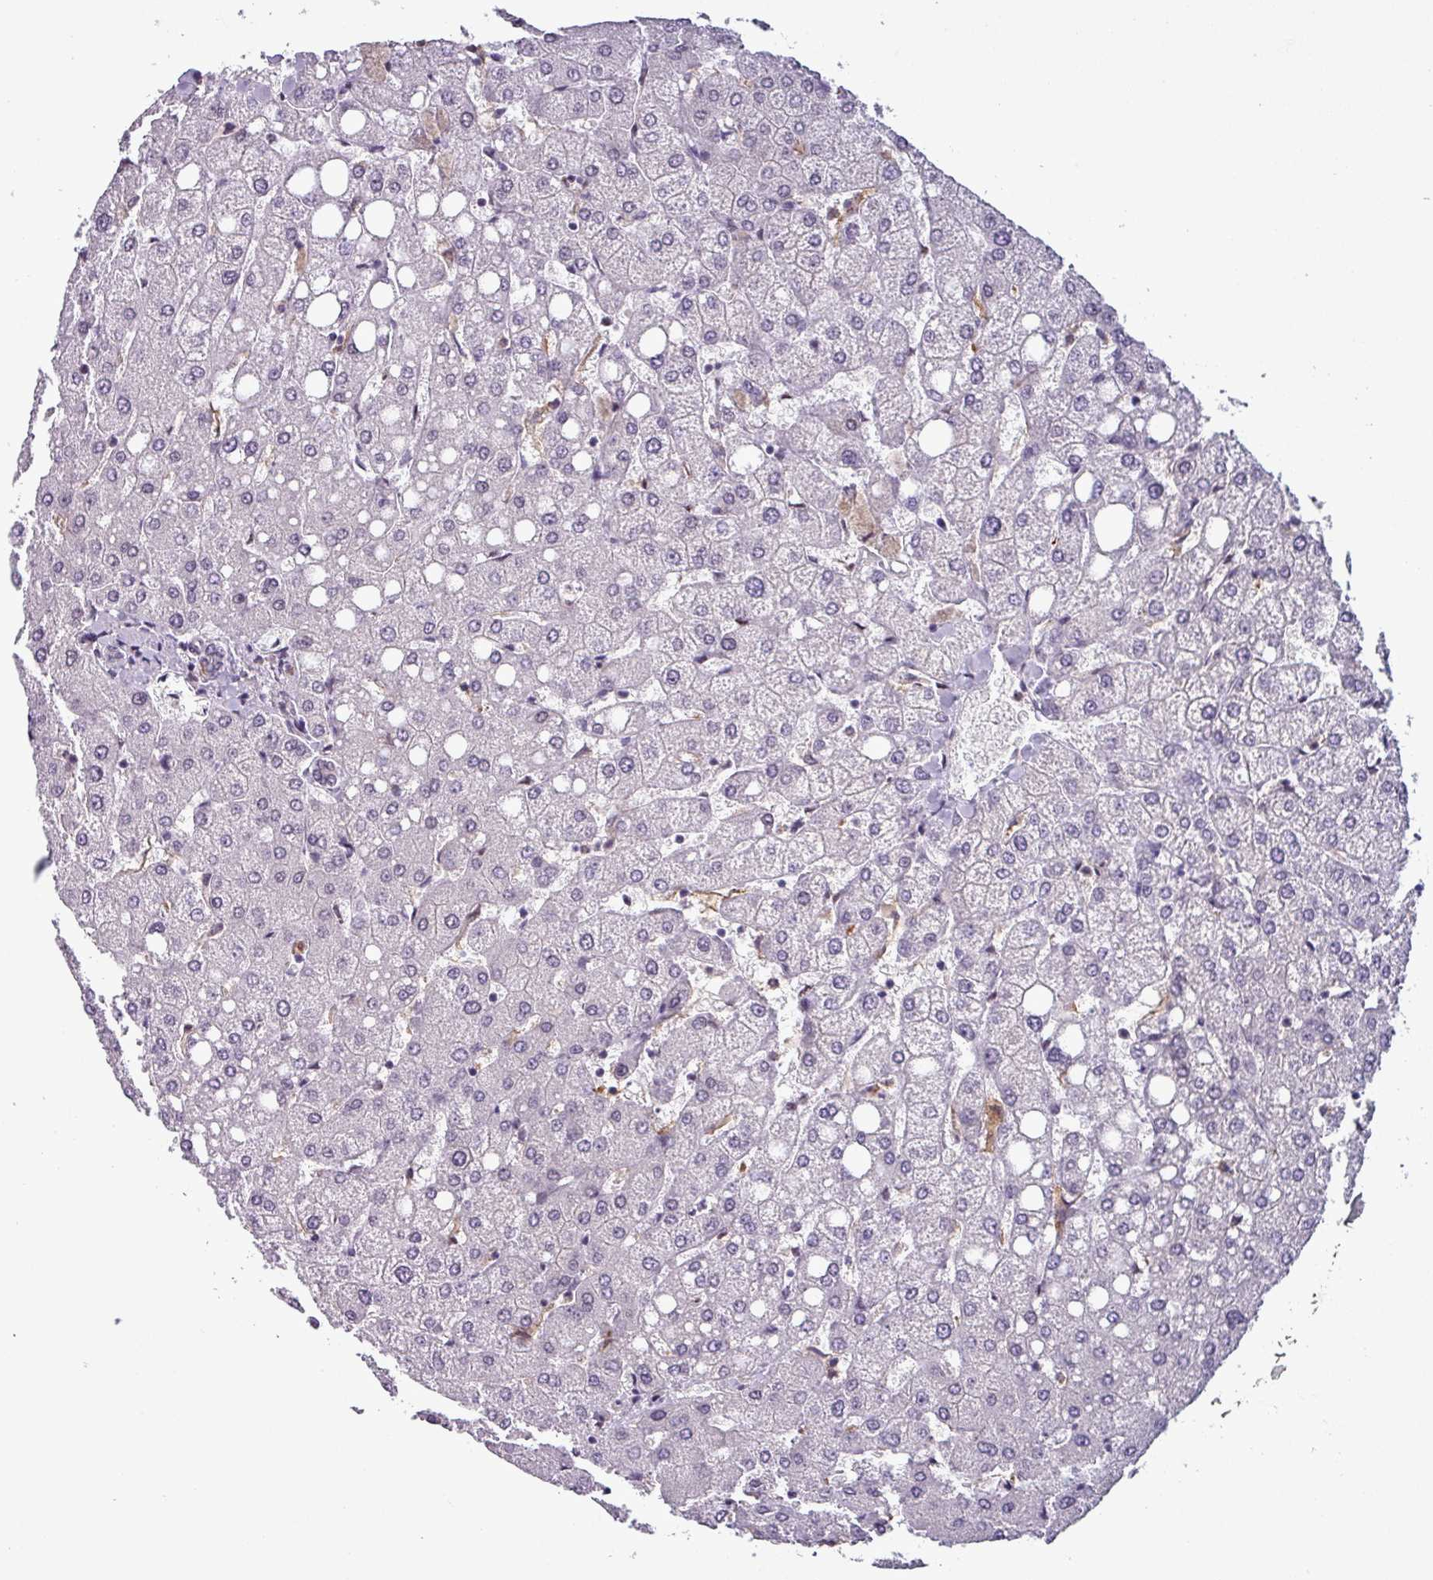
{"staining": {"intensity": "negative", "quantity": "none", "location": "none"}, "tissue": "liver", "cell_type": "Cholangiocytes", "image_type": "normal", "snomed": [{"axis": "morphology", "description": "Normal tissue, NOS"}, {"axis": "topography", "description": "Liver"}], "caption": "A high-resolution image shows immunohistochemistry staining of normal liver, which exhibits no significant staining in cholangiocytes.", "gene": "NPFFR1", "patient": {"sex": "female", "age": 54}}